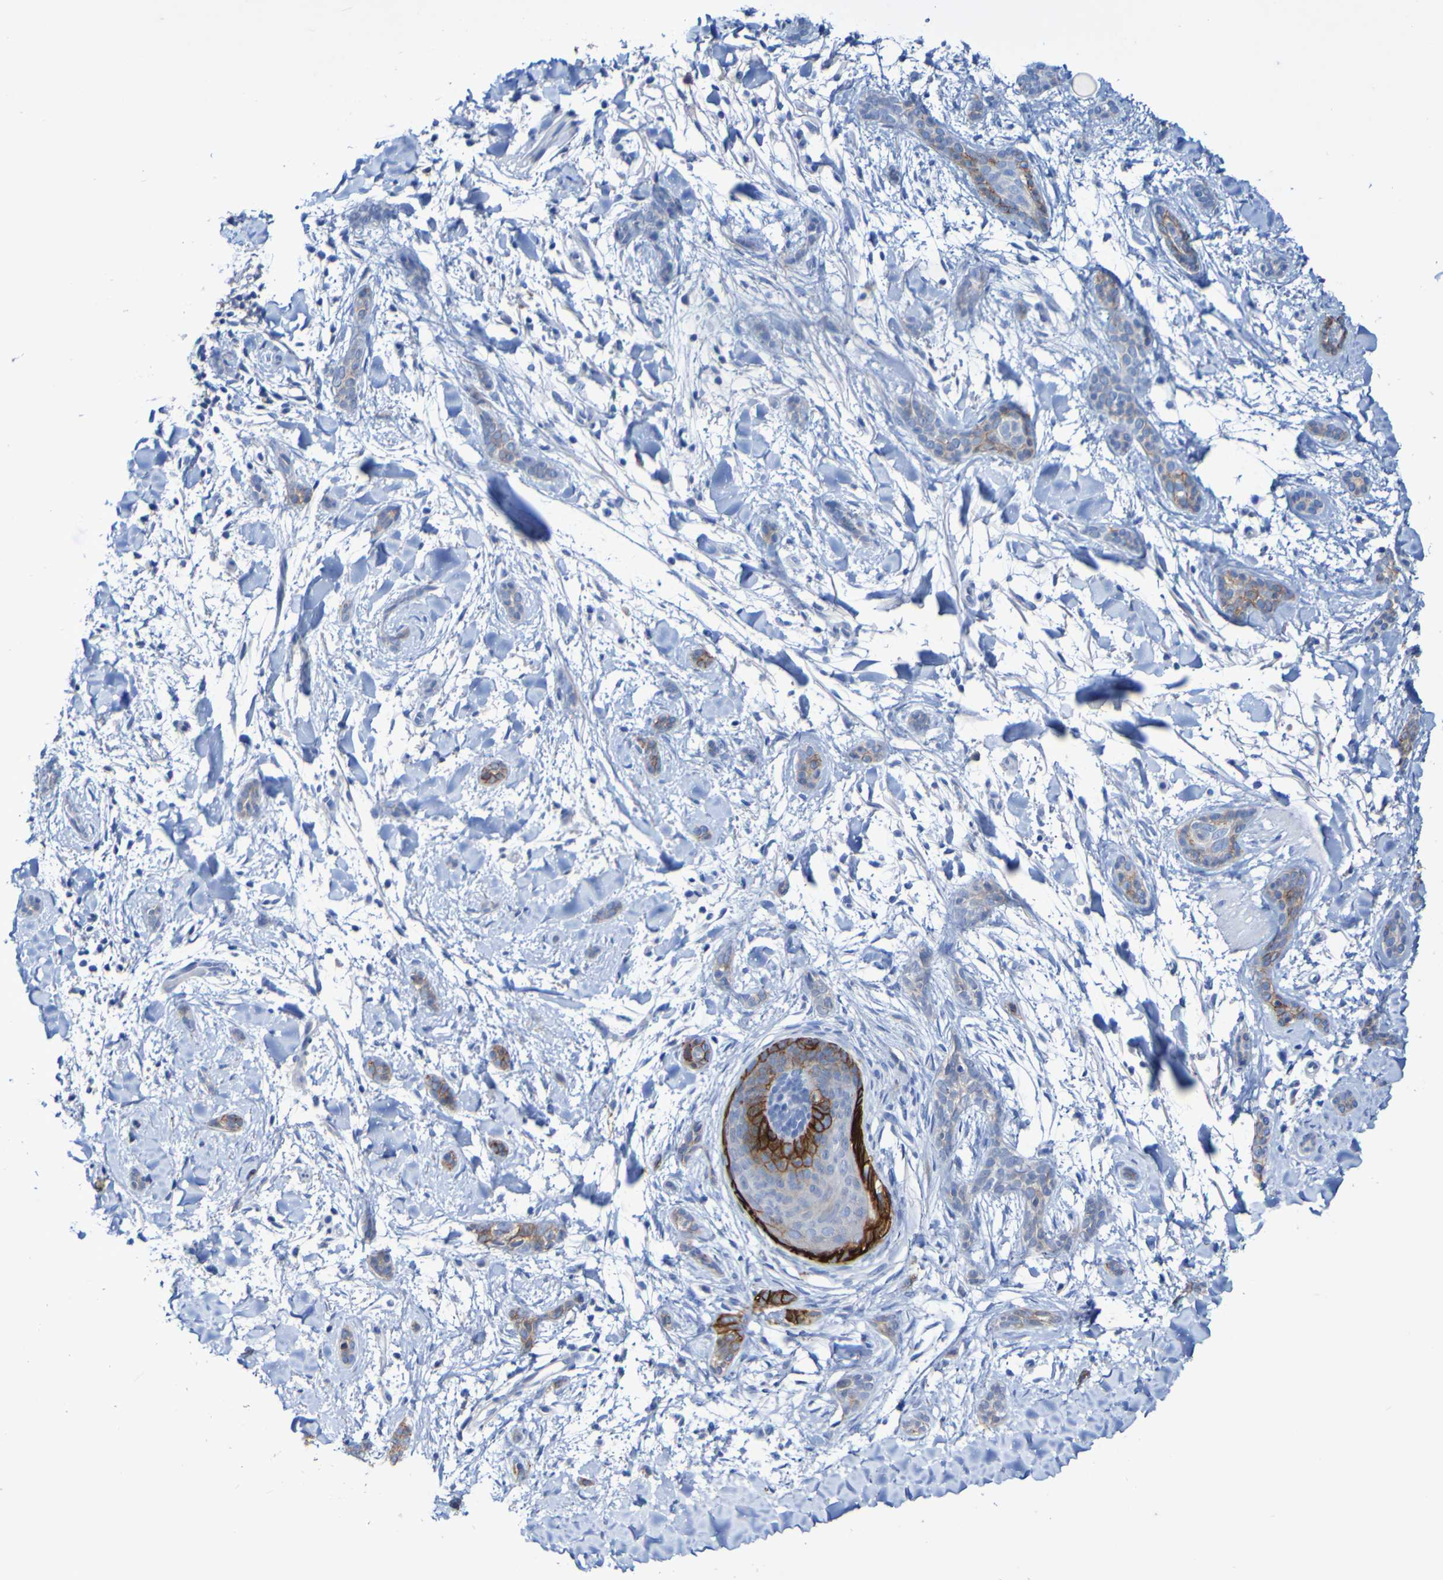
{"staining": {"intensity": "moderate", "quantity": ">75%", "location": "cytoplasmic/membranous"}, "tissue": "skin cancer", "cell_type": "Tumor cells", "image_type": "cancer", "snomed": [{"axis": "morphology", "description": "Basal cell carcinoma"}, {"axis": "morphology", "description": "Adnexal tumor, benign"}, {"axis": "topography", "description": "Skin"}], "caption": "Tumor cells reveal medium levels of moderate cytoplasmic/membranous expression in about >75% of cells in skin cancer (basal cell carcinoma). (DAB = brown stain, brightfield microscopy at high magnification).", "gene": "SLC3A2", "patient": {"sex": "female", "age": 42}}